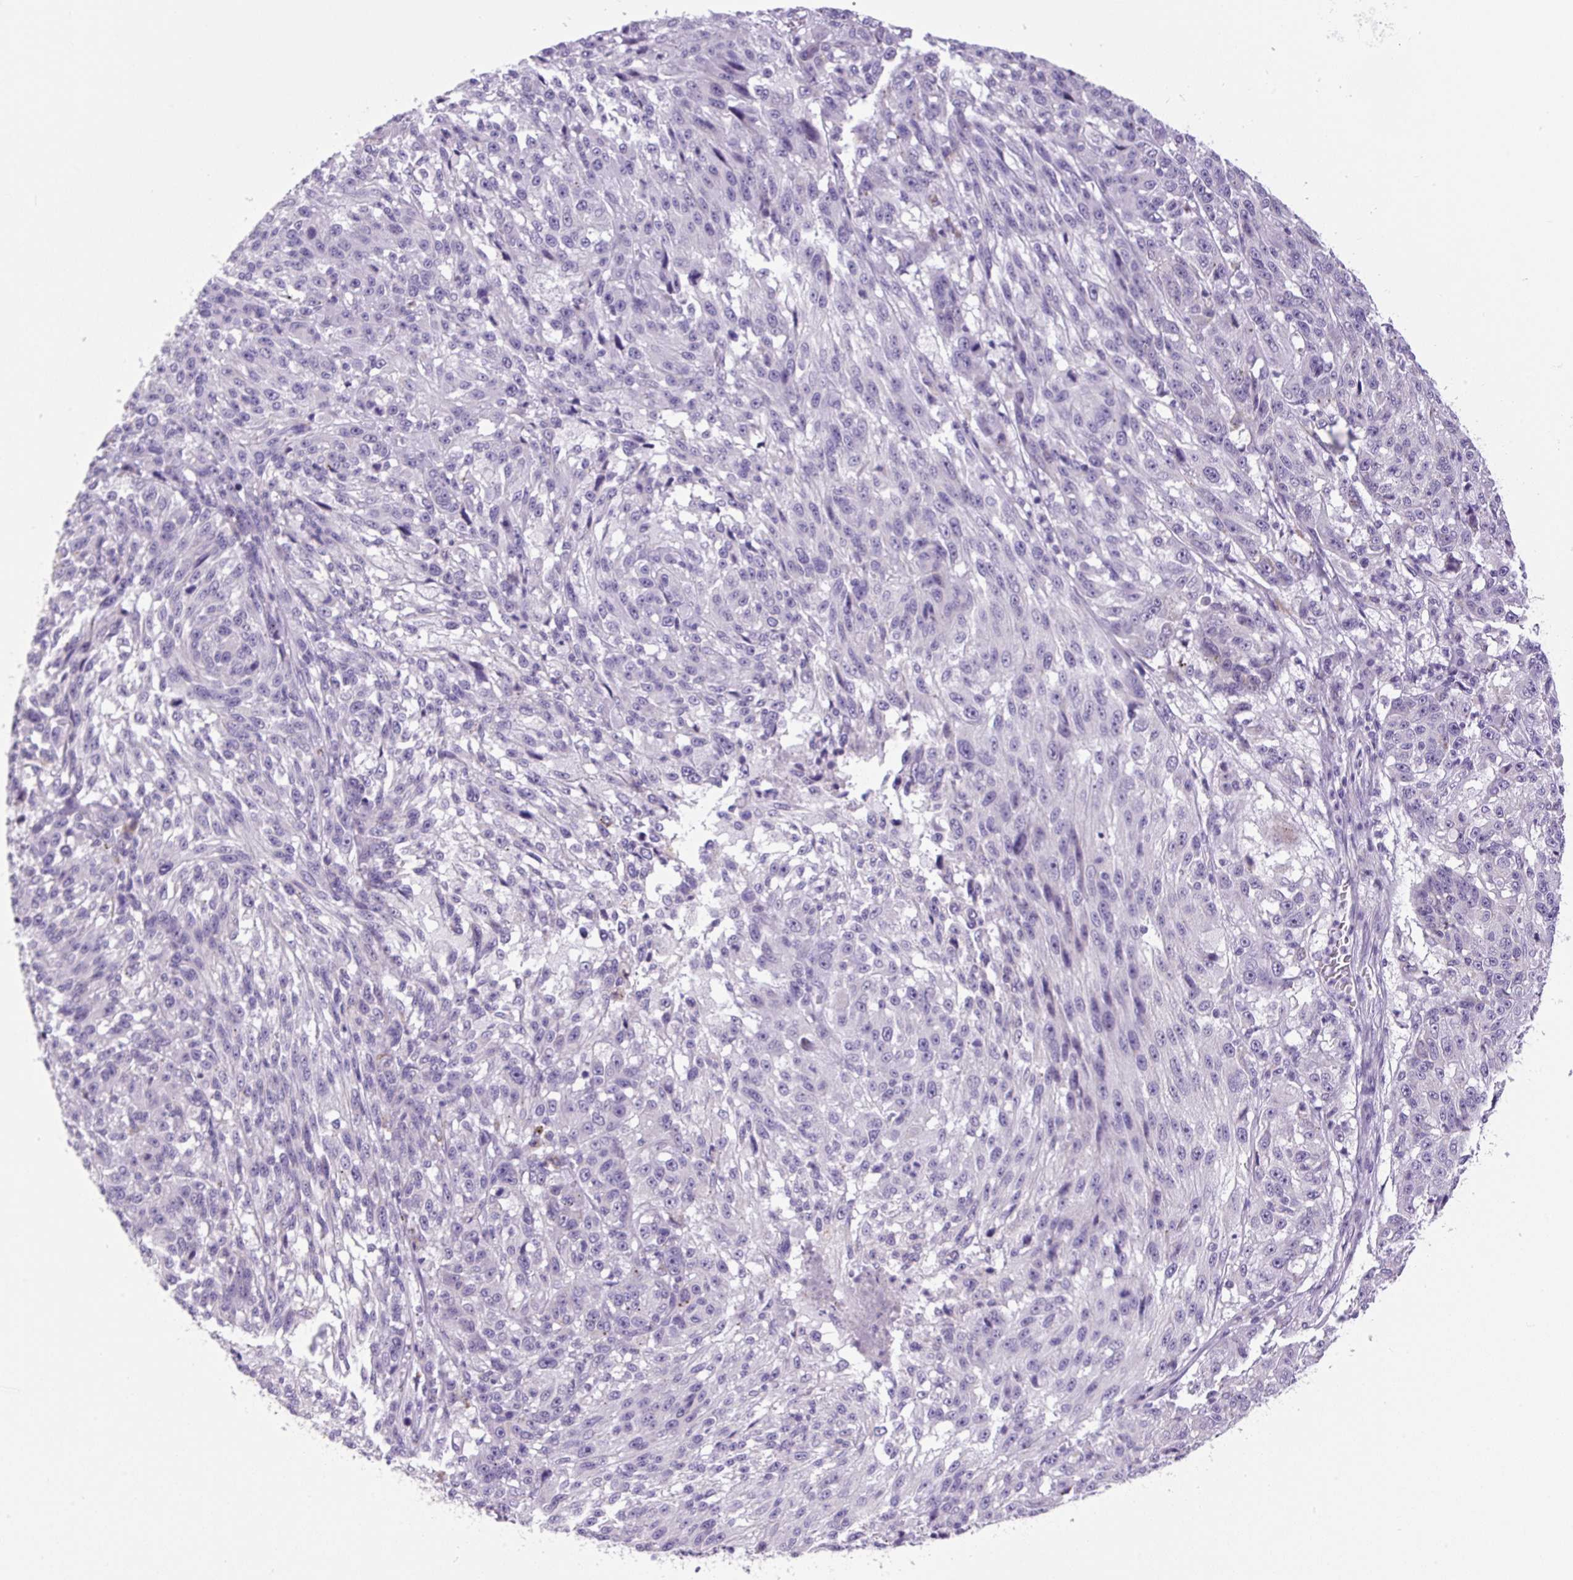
{"staining": {"intensity": "negative", "quantity": "none", "location": "none"}, "tissue": "melanoma", "cell_type": "Tumor cells", "image_type": "cancer", "snomed": [{"axis": "morphology", "description": "Malignant melanoma, NOS"}, {"axis": "topography", "description": "Skin"}], "caption": "Immunohistochemistry photomicrograph of human melanoma stained for a protein (brown), which displays no staining in tumor cells. Nuclei are stained in blue.", "gene": "CHGA", "patient": {"sex": "male", "age": 53}}